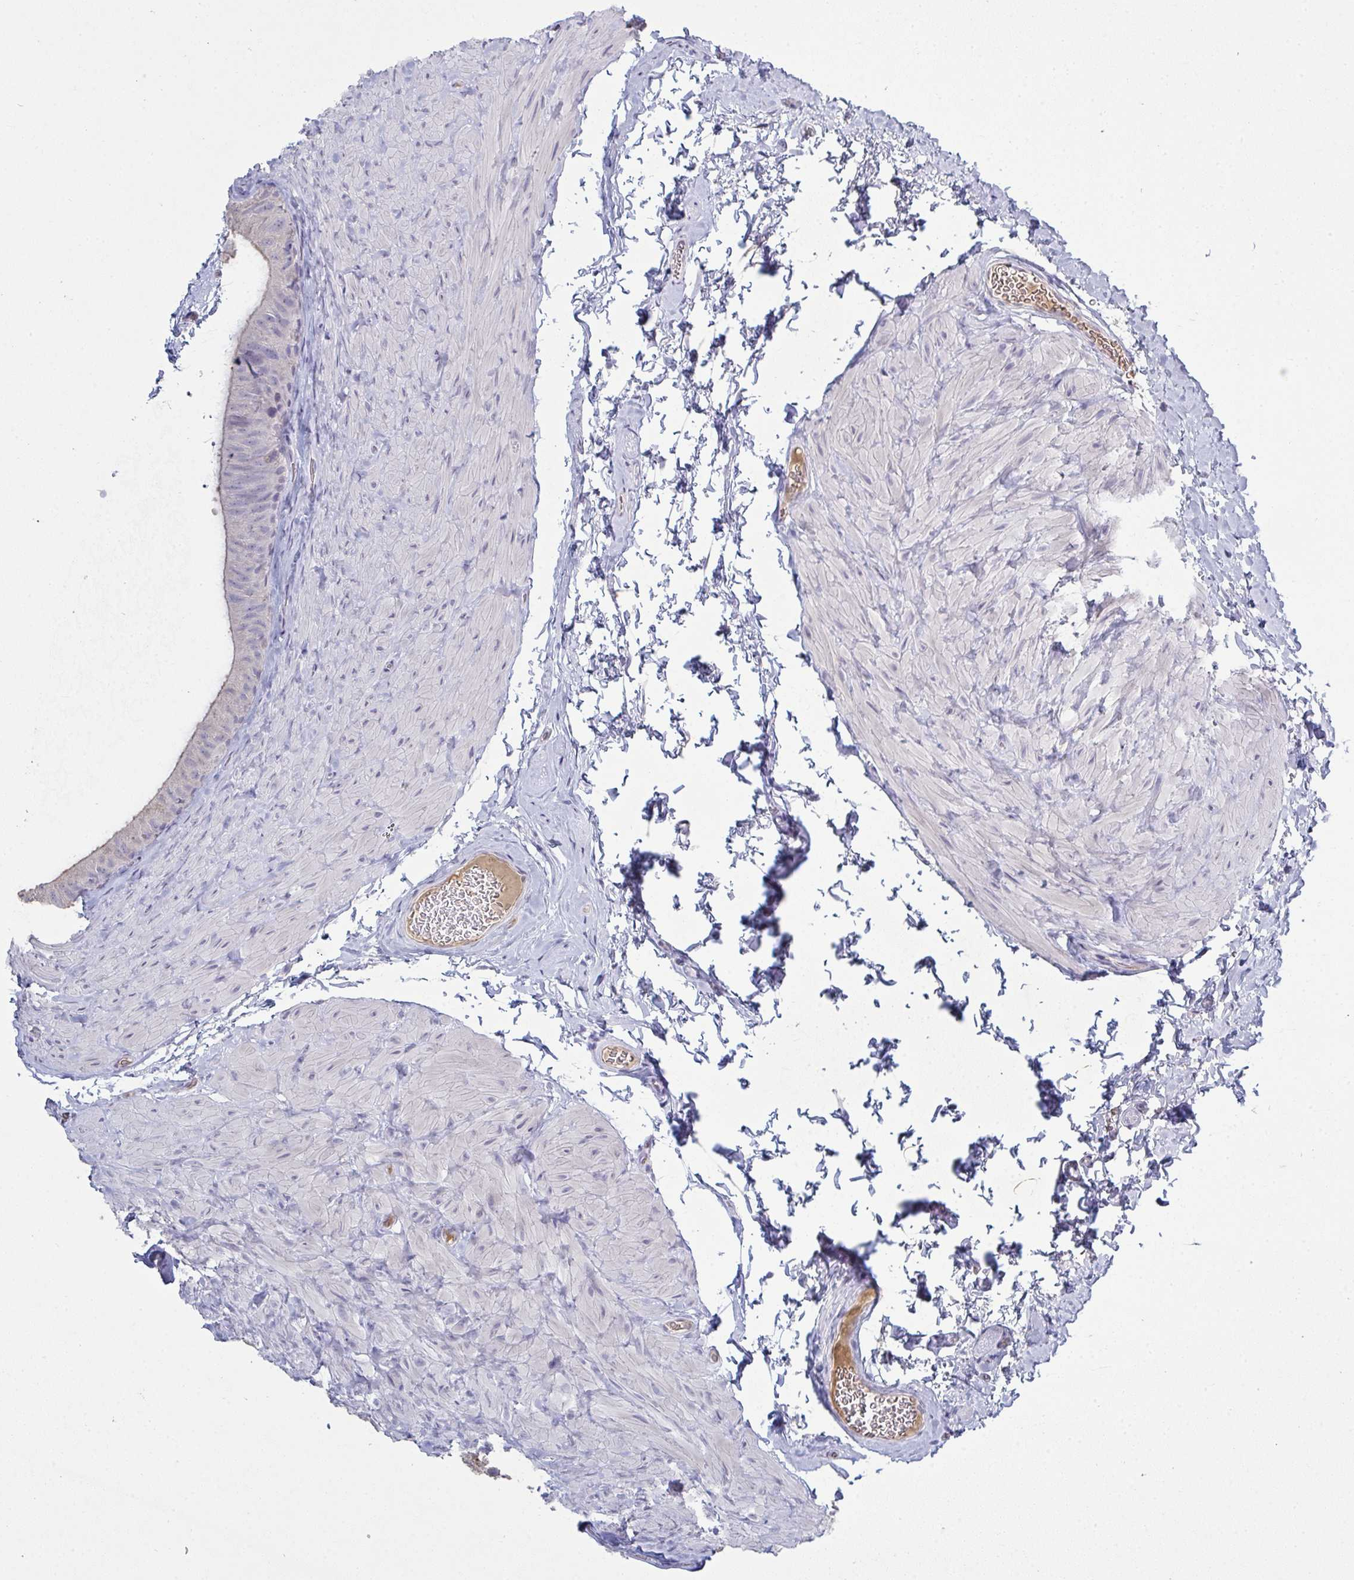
{"staining": {"intensity": "weak", "quantity": "25%-75%", "location": "cytoplasmic/membranous"}, "tissue": "epididymis", "cell_type": "Glandular cells", "image_type": "normal", "snomed": [{"axis": "morphology", "description": "Normal tissue, NOS"}, {"axis": "topography", "description": "Epididymis, spermatic cord, NOS"}, {"axis": "topography", "description": "Epididymis"}], "caption": "Protein expression analysis of unremarkable epididymis shows weak cytoplasmic/membranous positivity in approximately 25%-75% of glandular cells.", "gene": "ADAM21", "patient": {"sex": "male", "age": 31}}